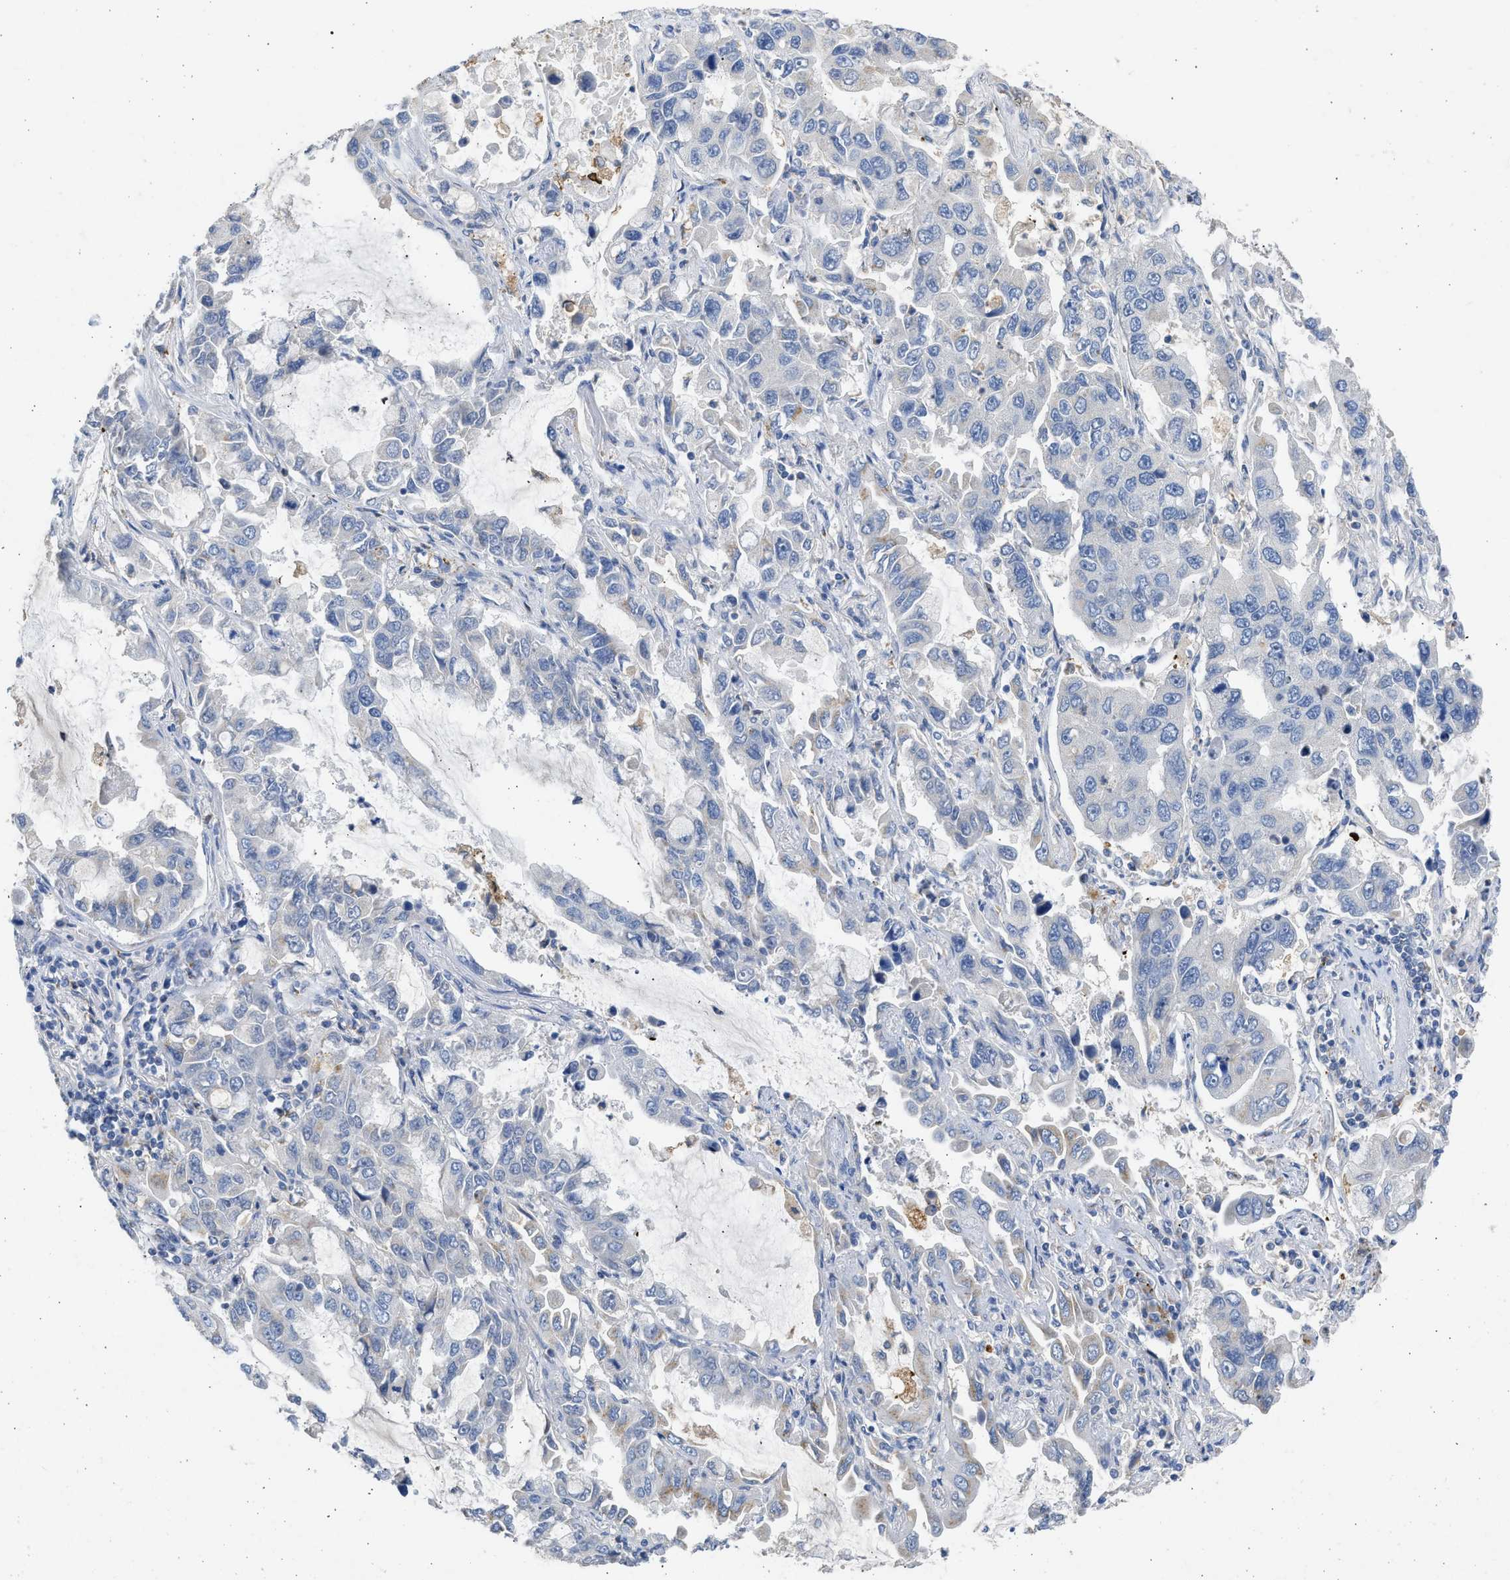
{"staining": {"intensity": "negative", "quantity": "none", "location": "none"}, "tissue": "lung cancer", "cell_type": "Tumor cells", "image_type": "cancer", "snomed": [{"axis": "morphology", "description": "Adenocarcinoma, NOS"}, {"axis": "topography", "description": "Lung"}], "caption": "Immunohistochemistry image of neoplastic tissue: lung adenocarcinoma stained with DAB reveals no significant protein expression in tumor cells.", "gene": "IPO8", "patient": {"sex": "male", "age": 64}}